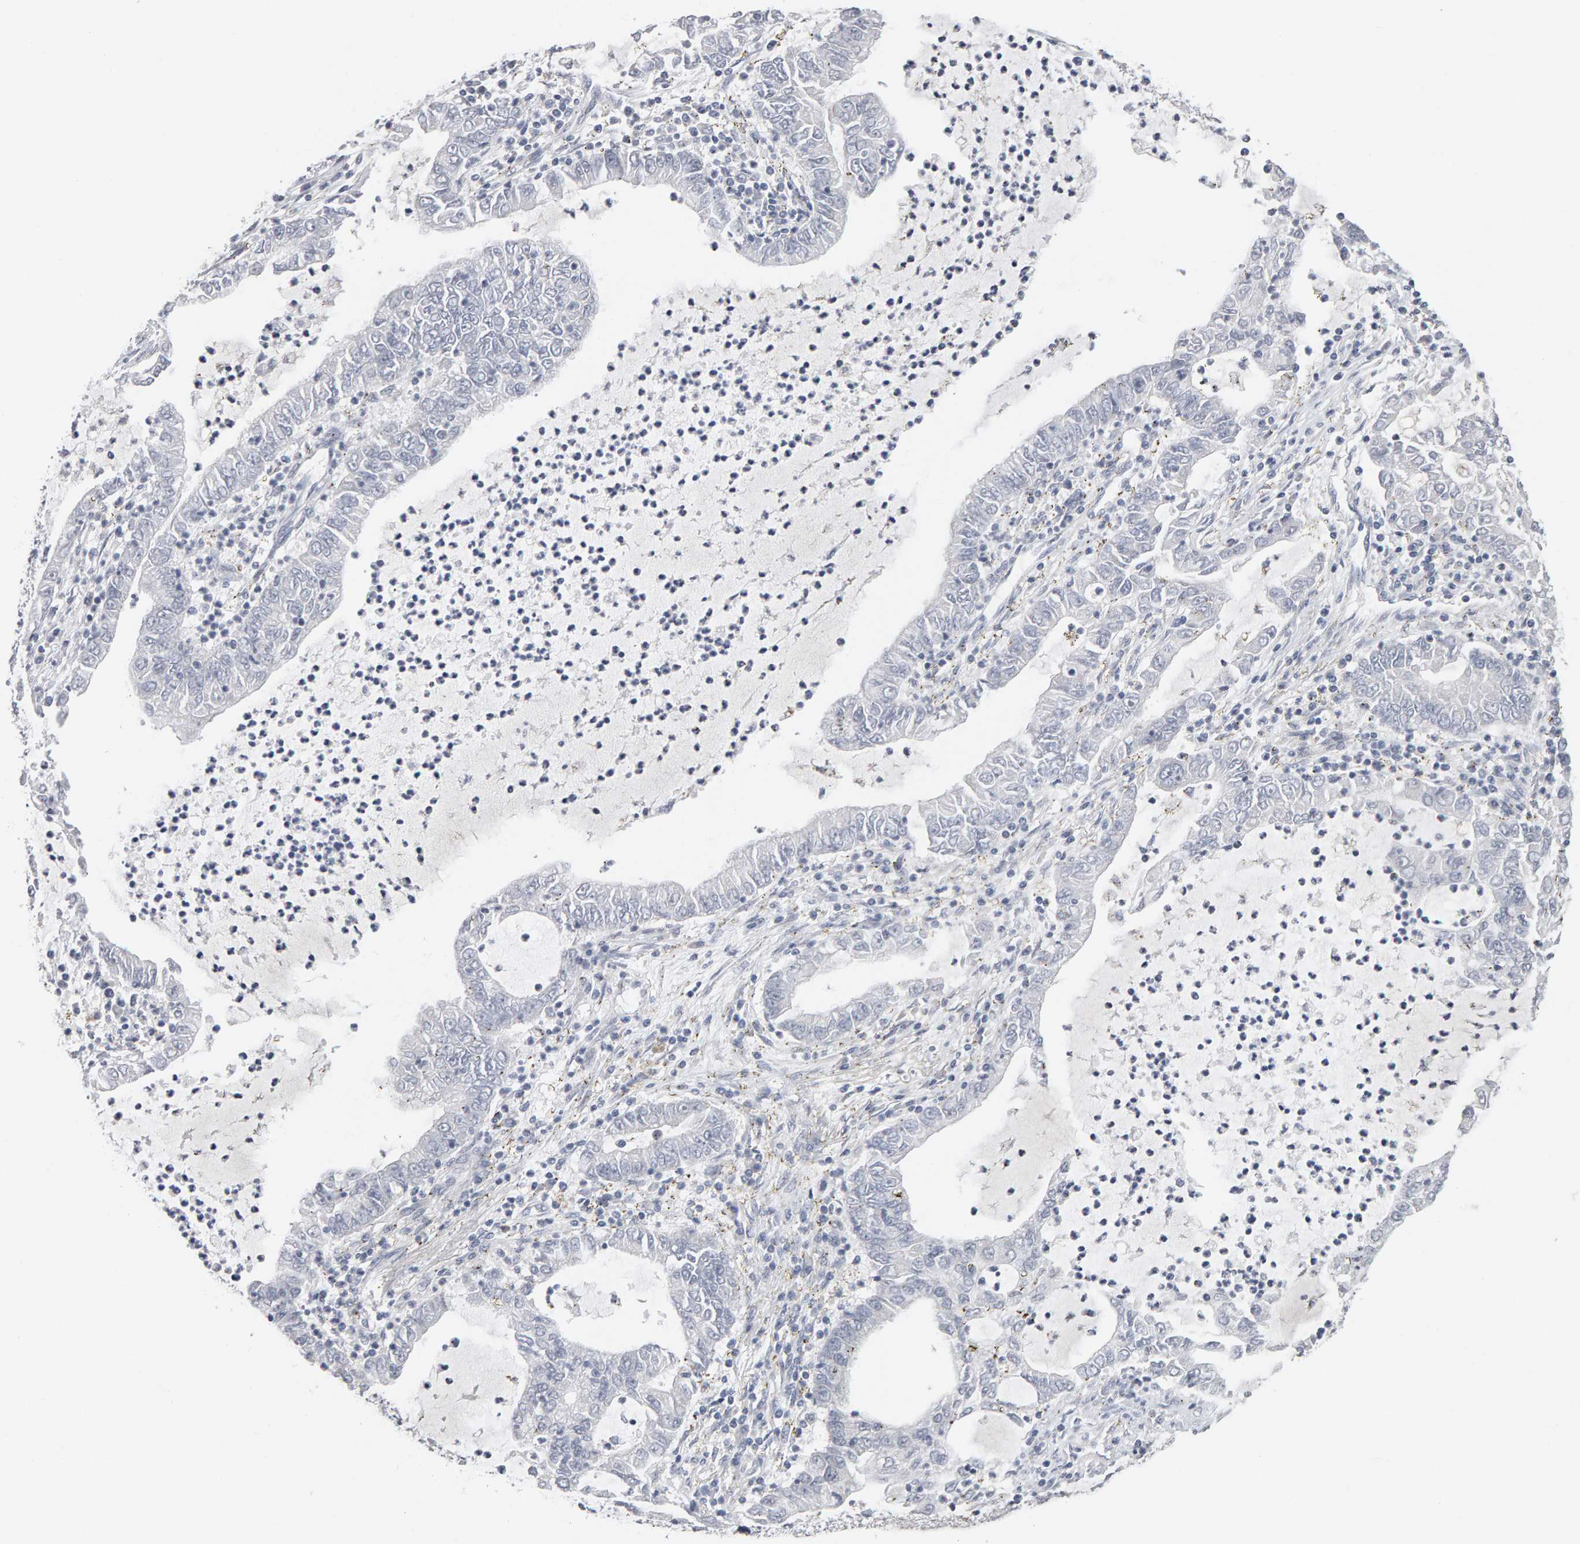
{"staining": {"intensity": "negative", "quantity": "none", "location": "none"}, "tissue": "lung cancer", "cell_type": "Tumor cells", "image_type": "cancer", "snomed": [{"axis": "morphology", "description": "Adenocarcinoma, NOS"}, {"axis": "topography", "description": "Lung"}], "caption": "Immunohistochemical staining of lung cancer (adenocarcinoma) displays no significant expression in tumor cells.", "gene": "HNF4A", "patient": {"sex": "female", "age": 51}}